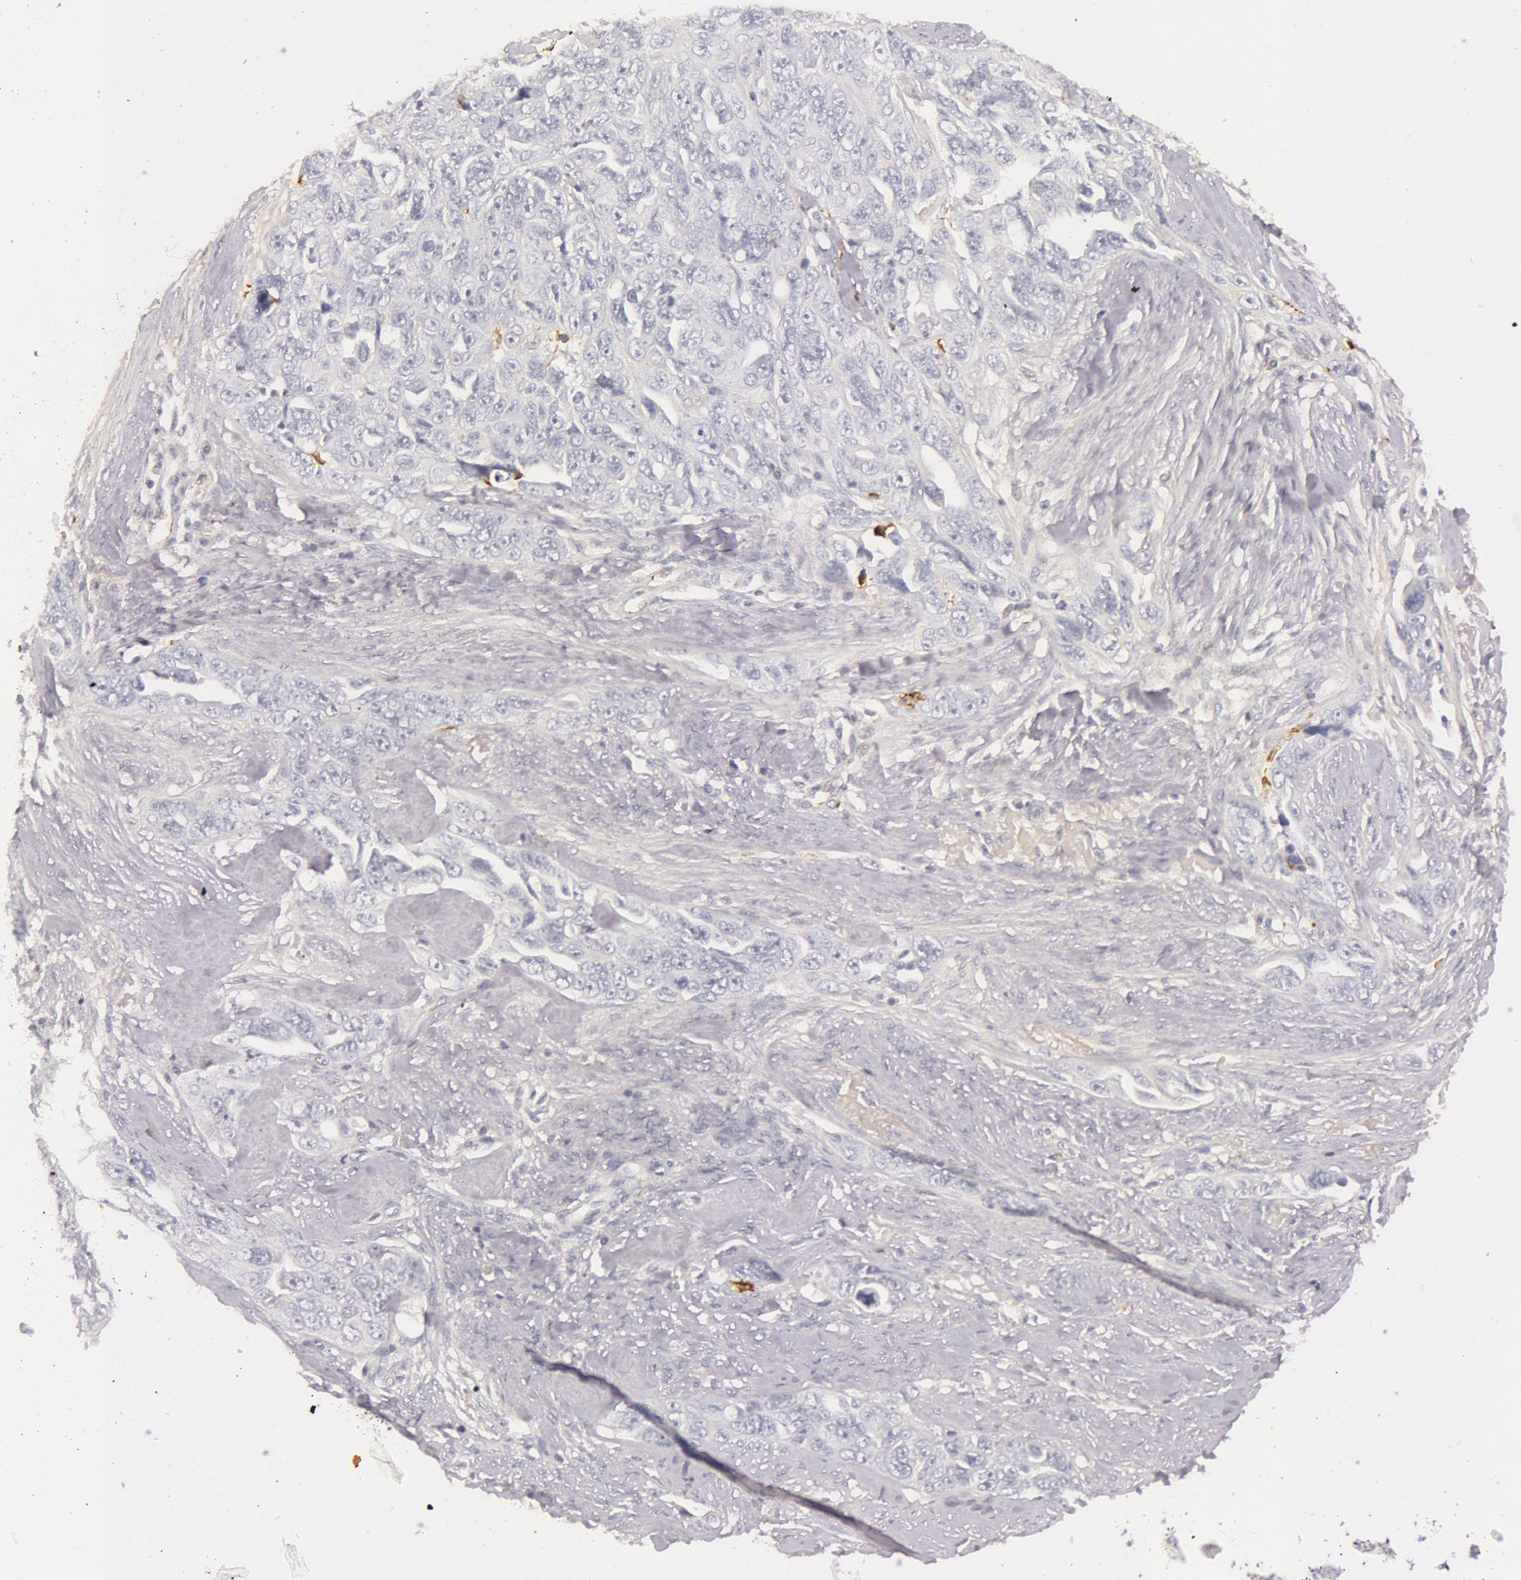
{"staining": {"intensity": "negative", "quantity": "none", "location": "none"}, "tissue": "ovarian cancer", "cell_type": "Tumor cells", "image_type": "cancer", "snomed": [{"axis": "morphology", "description": "Cystadenocarcinoma, serous, NOS"}, {"axis": "topography", "description": "Ovary"}], "caption": "This is an immunohistochemistry micrograph of serous cystadenocarcinoma (ovarian). There is no positivity in tumor cells.", "gene": "C4BPA", "patient": {"sex": "female", "age": 63}}